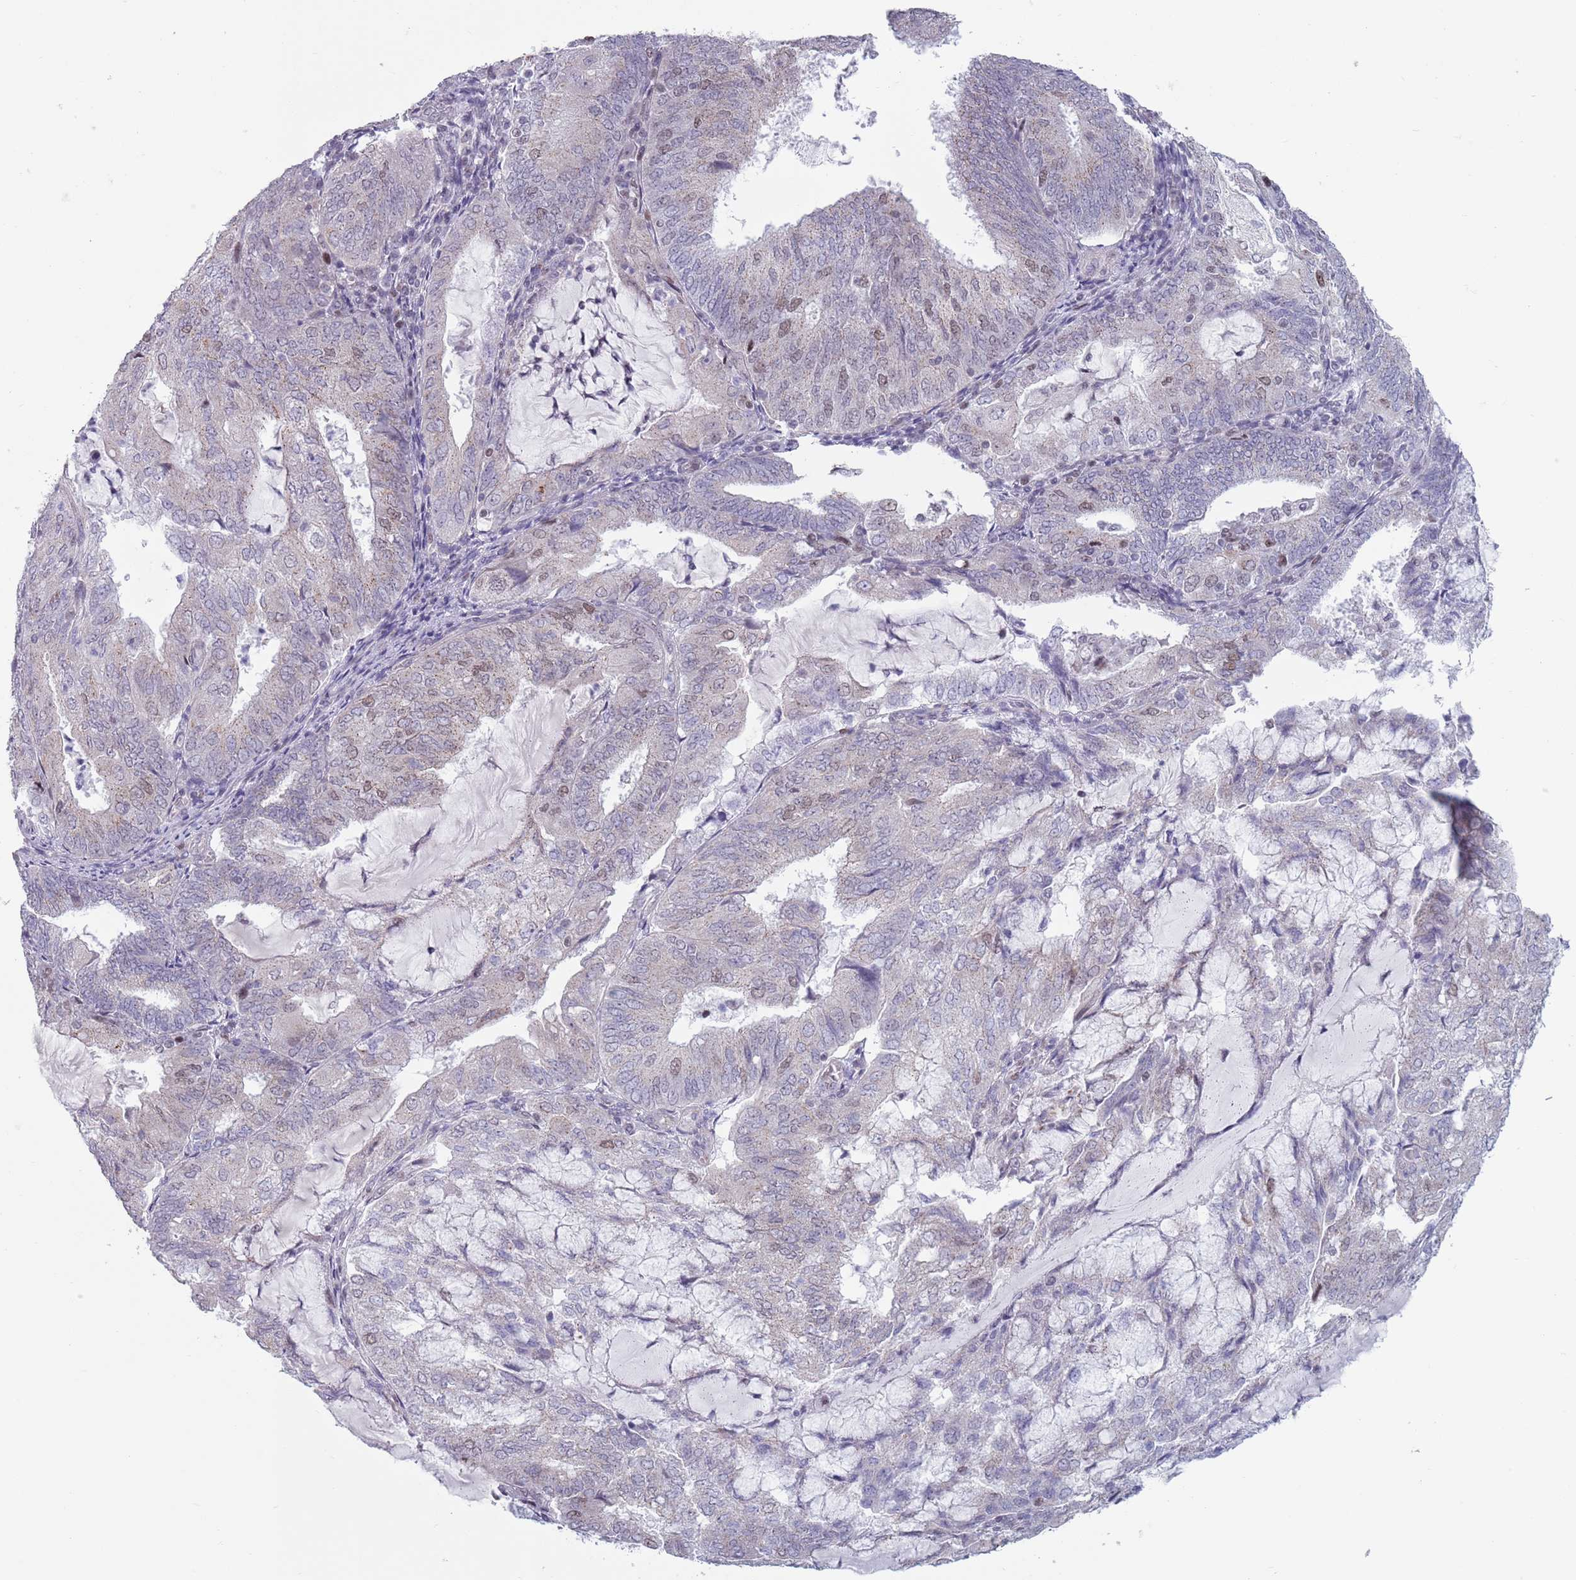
{"staining": {"intensity": "weak", "quantity": "<25%", "location": "nuclear"}, "tissue": "endometrial cancer", "cell_type": "Tumor cells", "image_type": "cancer", "snomed": [{"axis": "morphology", "description": "Adenocarcinoma, NOS"}, {"axis": "topography", "description": "Endometrium"}], "caption": "IHC histopathology image of endometrial adenocarcinoma stained for a protein (brown), which reveals no staining in tumor cells.", "gene": "ZKSCAN2", "patient": {"sex": "female", "age": 81}}